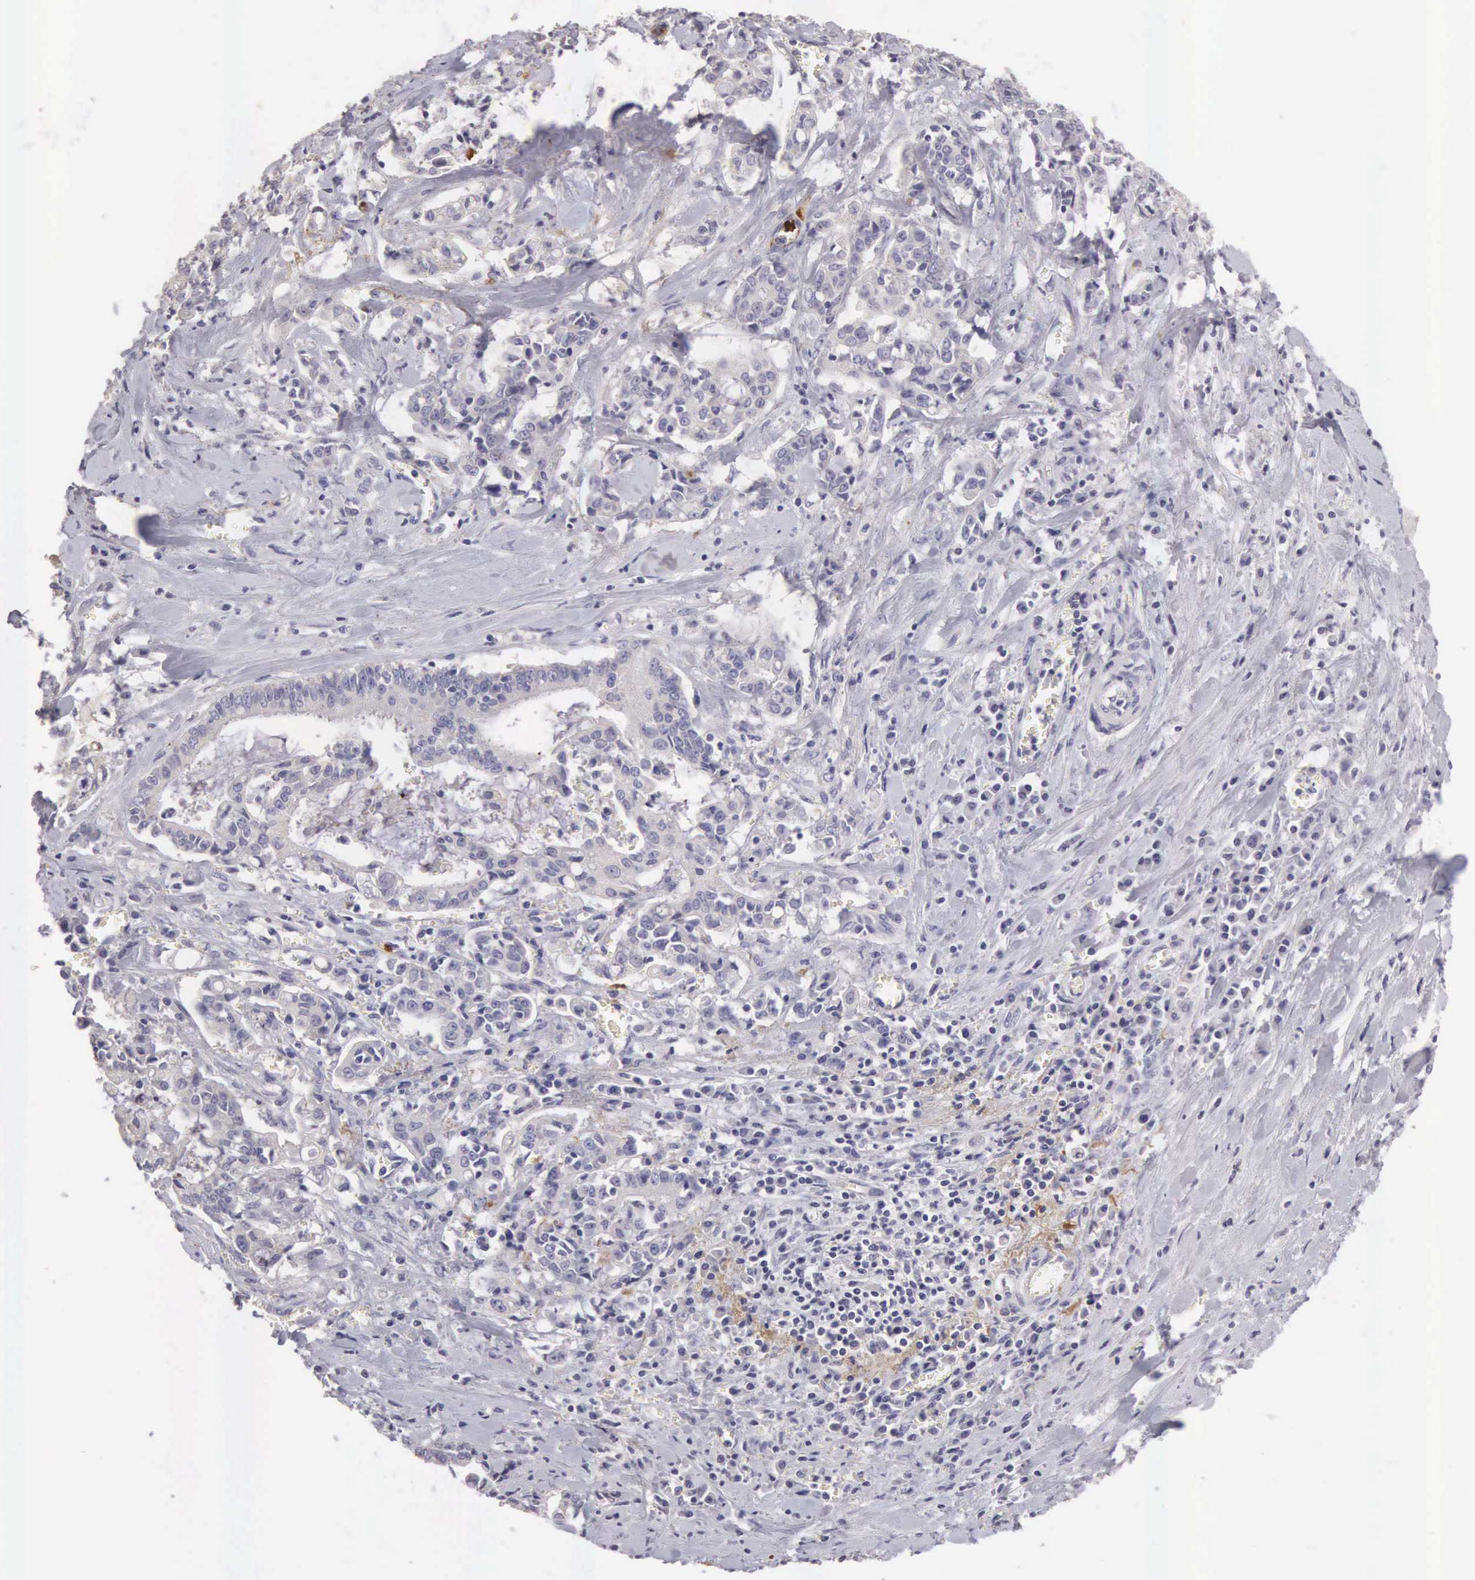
{"staining": {"intensity": "weak", "quantity": "<25%", "location": "cytoplasmic/membranous"}, "tissue": "liver cancer", "cell_type": "Tumor cells", "image_type": "cancer", "snomed": [{"axis": "morphology", "description": "Cholangiocarcinoma"}, {"axis": "topography", "description": "Liver"}], "caption": "A high-resolution histopathology image shows immunohistochemistry (IHC) staining of liver cancer, which demonstrates no significant staining in tumor cells.", "gene": "CLU", "patient": {"sex": "male", "age": 57}}